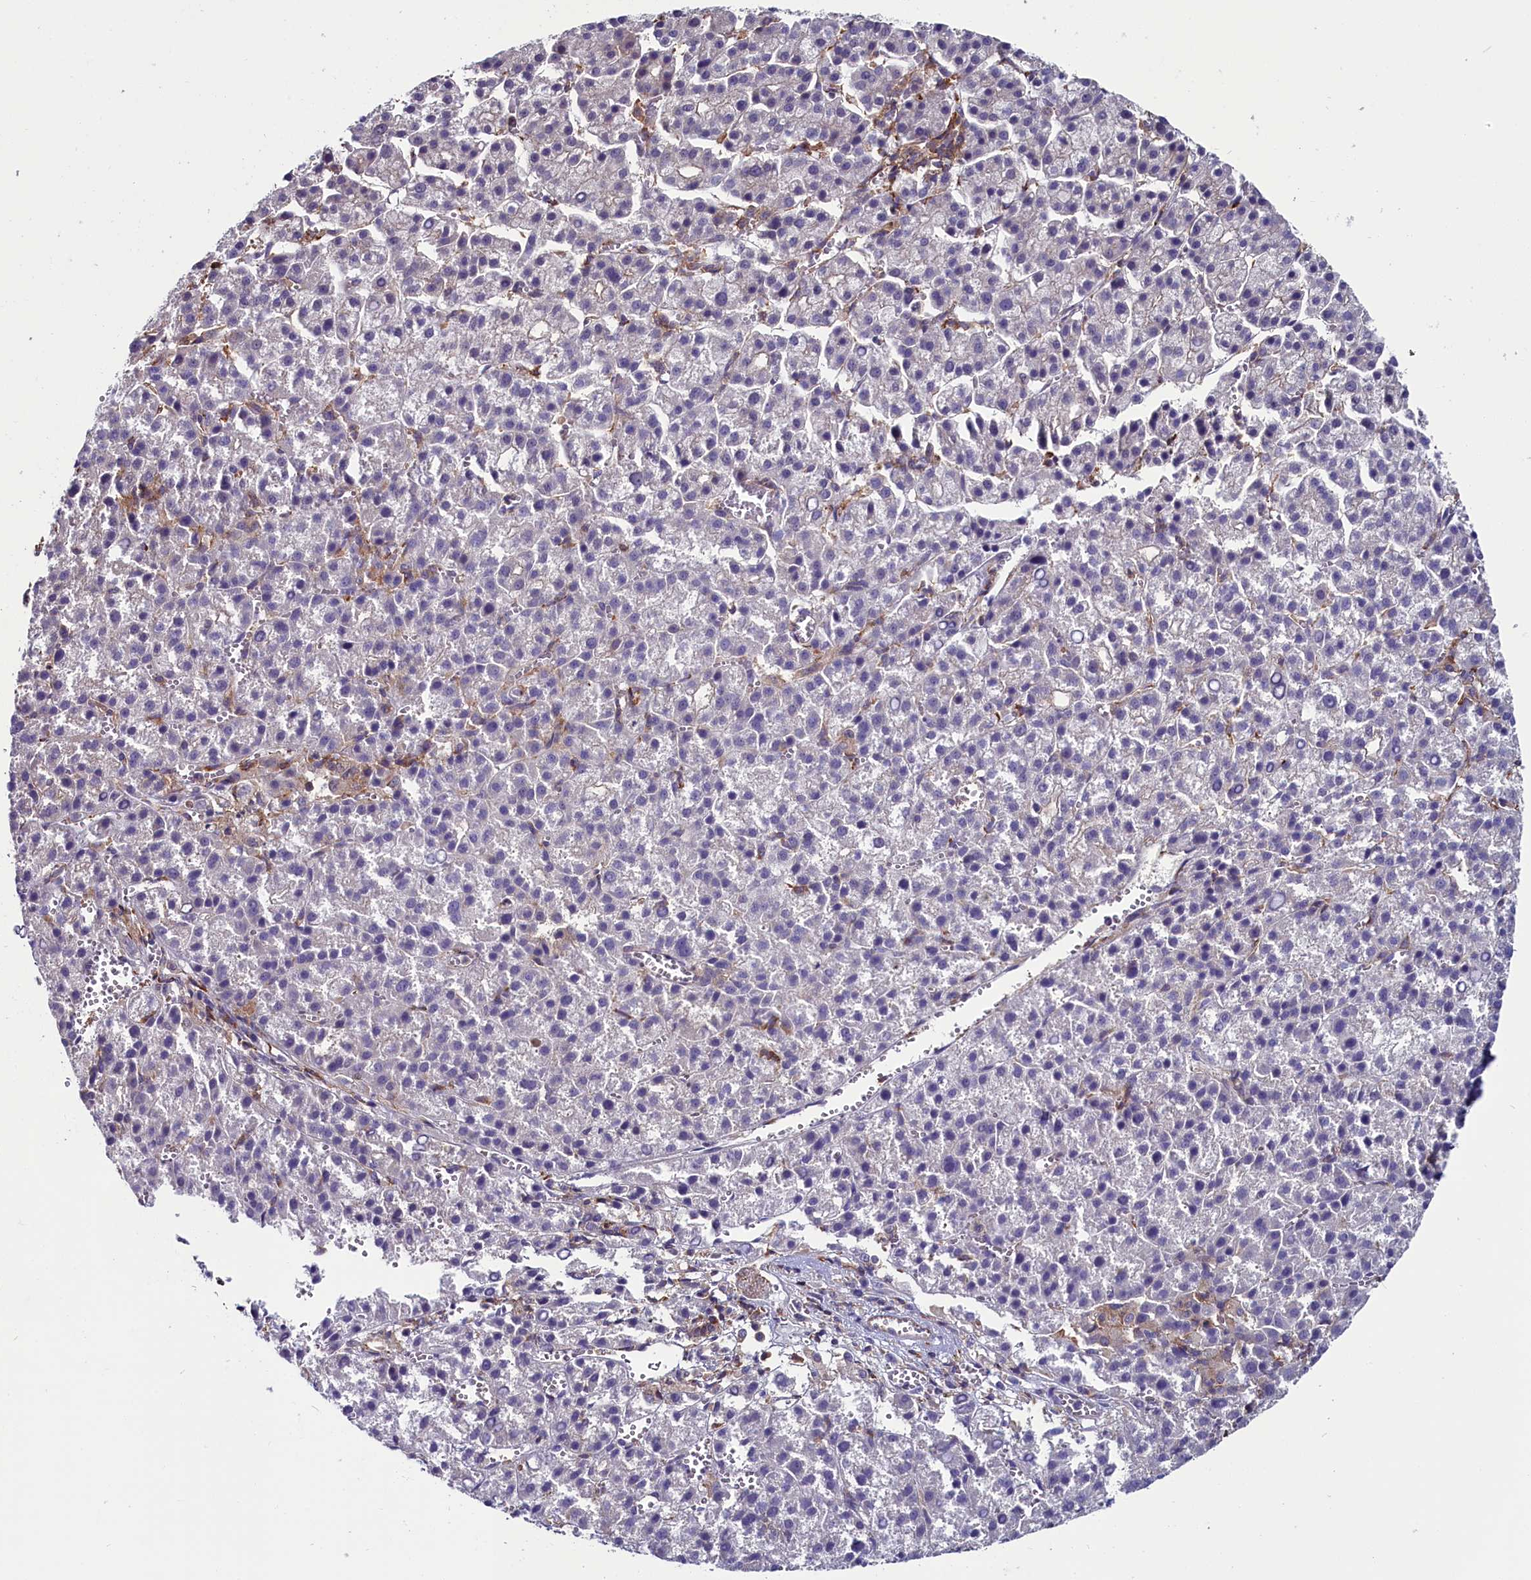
{"staining": {"intensity": "negative", "quantity": "none", "location": "none"}, "tissue": "liver cancer", "cell_type": "Tumor cells", "image_type": "cancer", "snomed": [{"axis": "morphology", "description": "Carcinoma, Hepatocellular, NOS"}, {"axis": "topography", "description": "Liver"}], "caption": "Tumor cells are negative for brown protein staining in hepatocellular carcinoma (liver).", "gene": "CIAPIN1", "patient": {"sex": "female", "age": 58}}